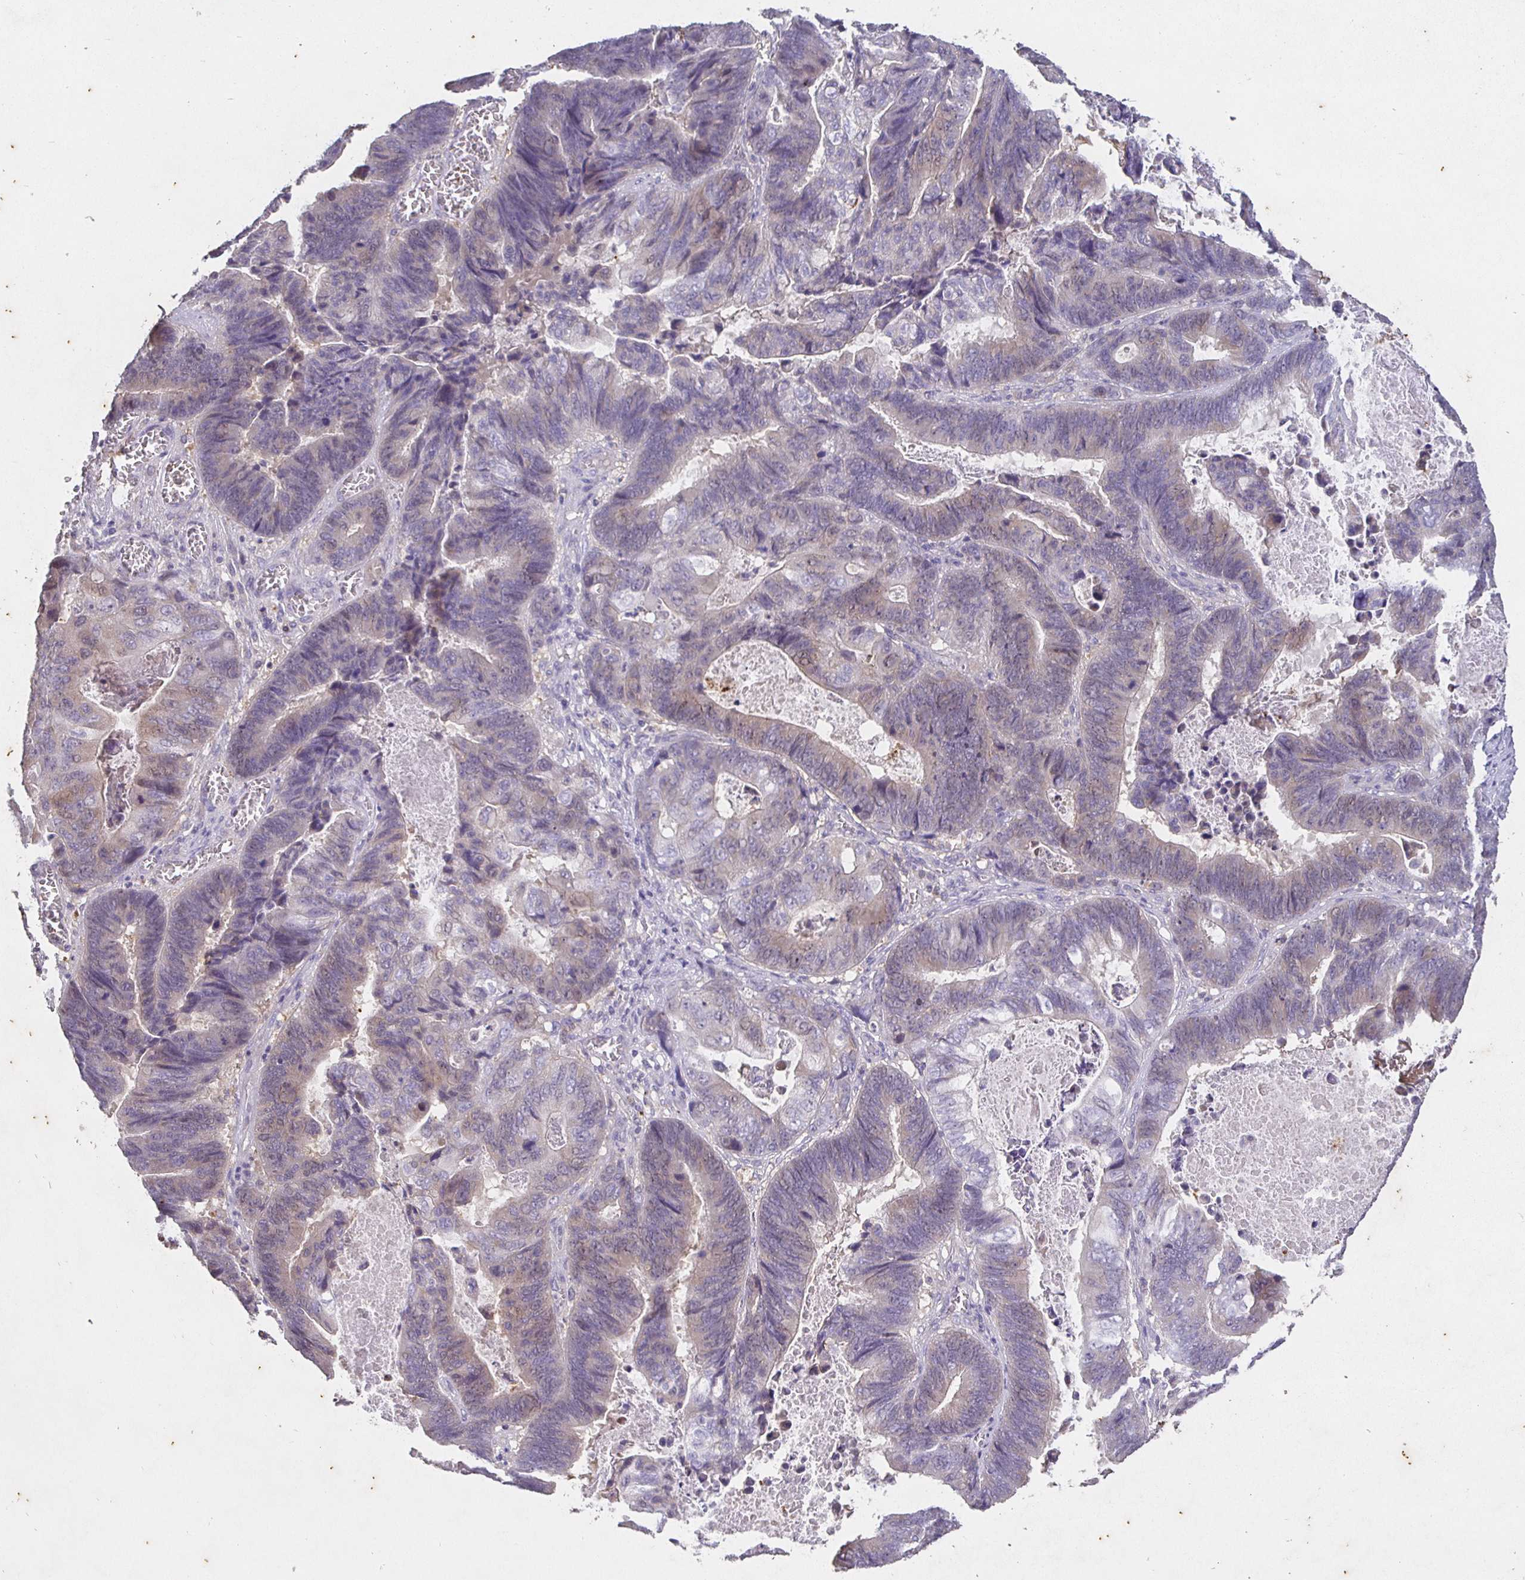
{"staining": {"intensity": "weak", "quantity": "<25%", "location": "cytoplasmic/membranous"}, "tissue": "lung cancer", "cell_type": "Tumor cells", "image_type": "cancer", "snomed": [{"axis": "morphology", "description": "Aneuploidy"}, {"axis": "morphology", "description": "Adenocarcinoma, NOS"}, {"axis": "morphology", "description": "Adenocarcinoma primary or metastatic"}, {"axis": "topography", "description": "Lung"}], "caption": "An immunohistochemistry (IHC) micrograph of adenocarcinoma primary or metastatic (lung) is shown. There is no staining in tumor cells of adenocarcinoma primary or metastatic (lung).", "gene": "SHISA4", "patient": {"sex": "female", "age": 75}}